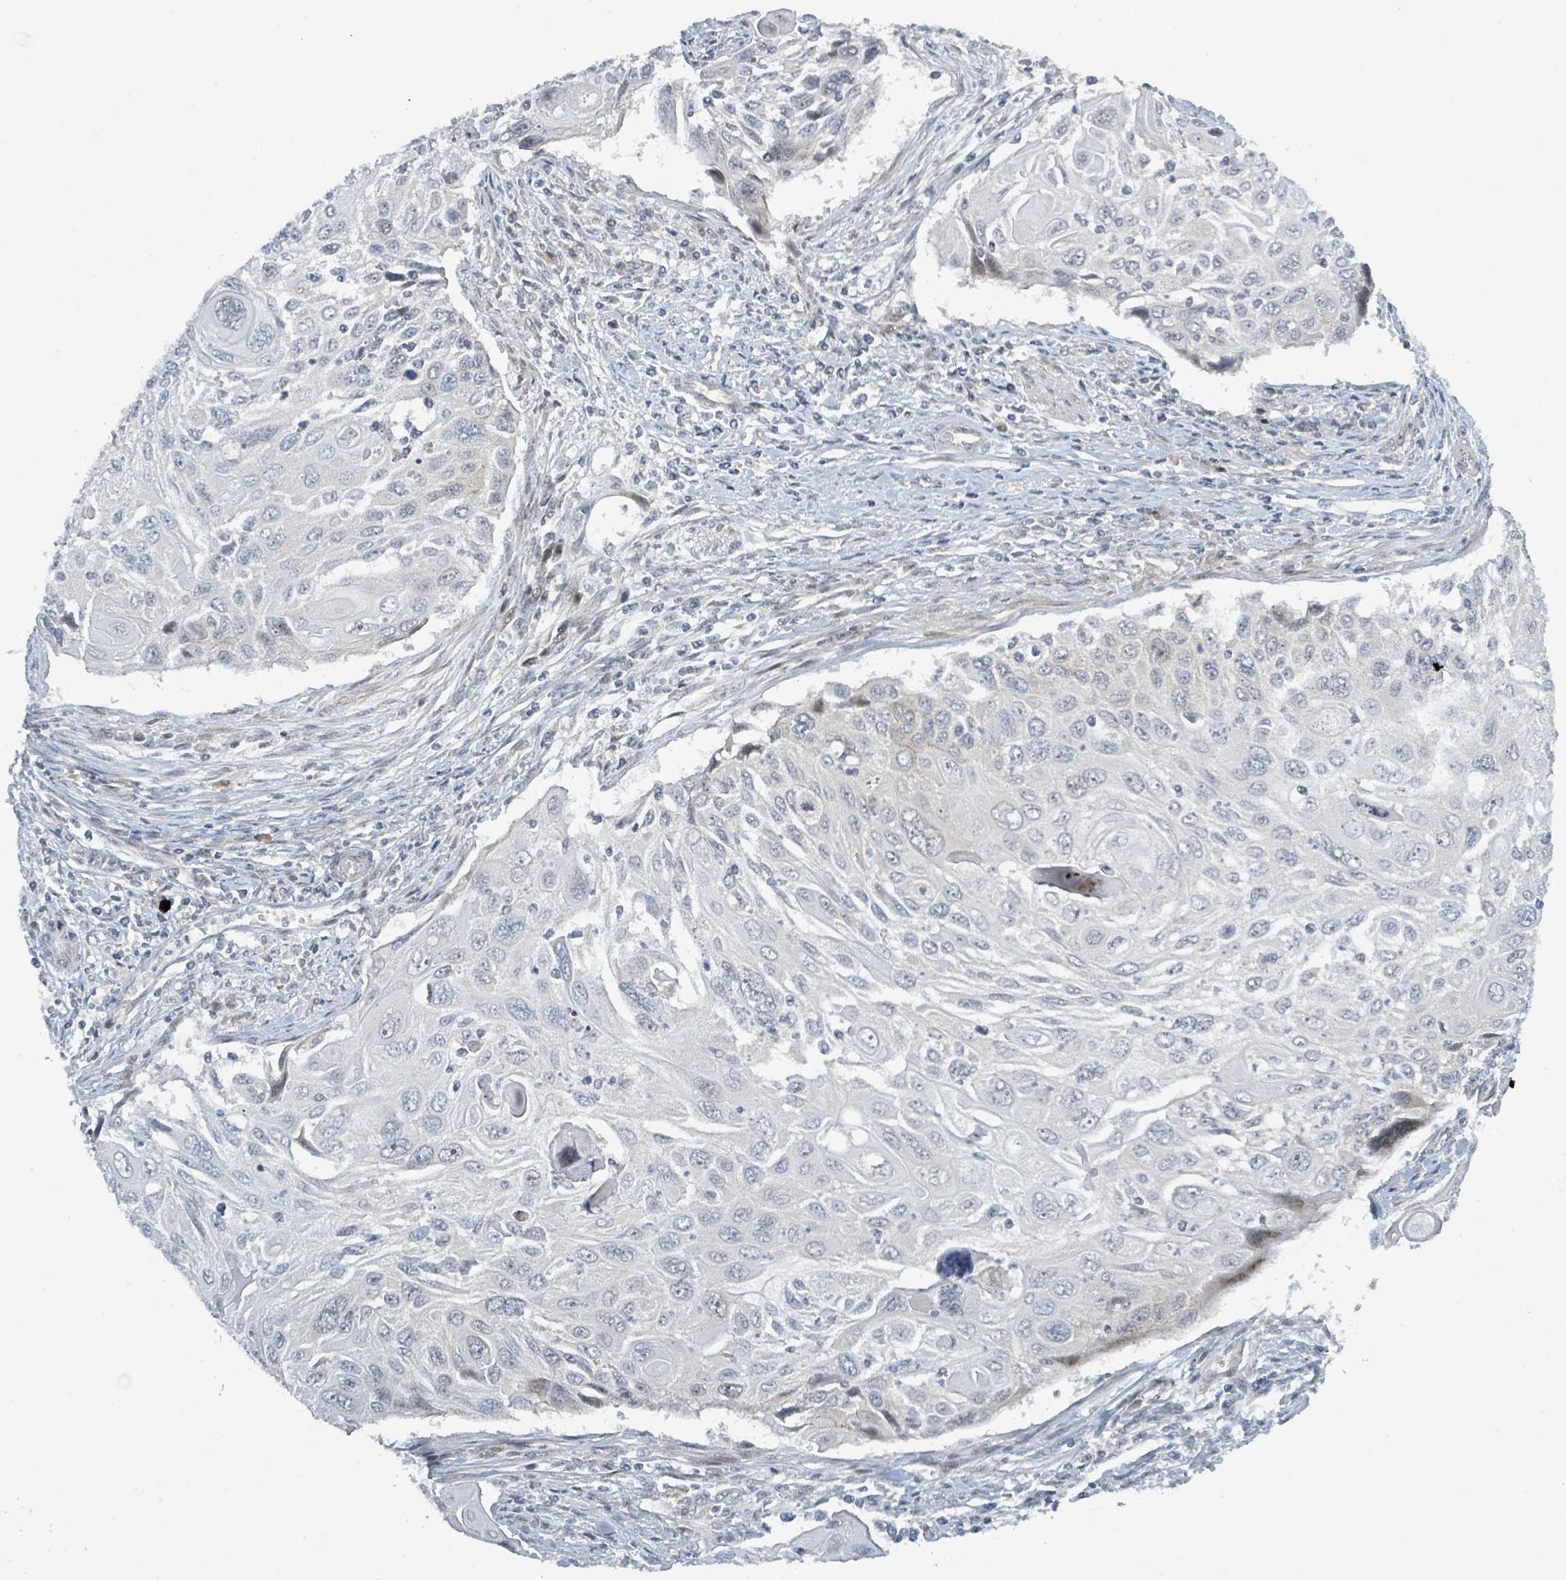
{"staining": {"intensity": "negative", "quantity": "none", "location": "none"}, "tissue": "cervical cancer", "cell_type": "Tumor cells", "image_type": "cancer", "snomed": [{"axis": "morphology", "description": "Squamous cell carcinoma, NOS"}, {"axis": "topography", "description": "Cervix"}], "caption": "High magnification brightfield microscopy of cervical squamous cell carcinoma stained with DAB (brown) and counterstained with hematoxylin (blue): tumor cells show no significant expression.", "gene": "RPL32", "patient": {"sex": "female", "age": 70}}